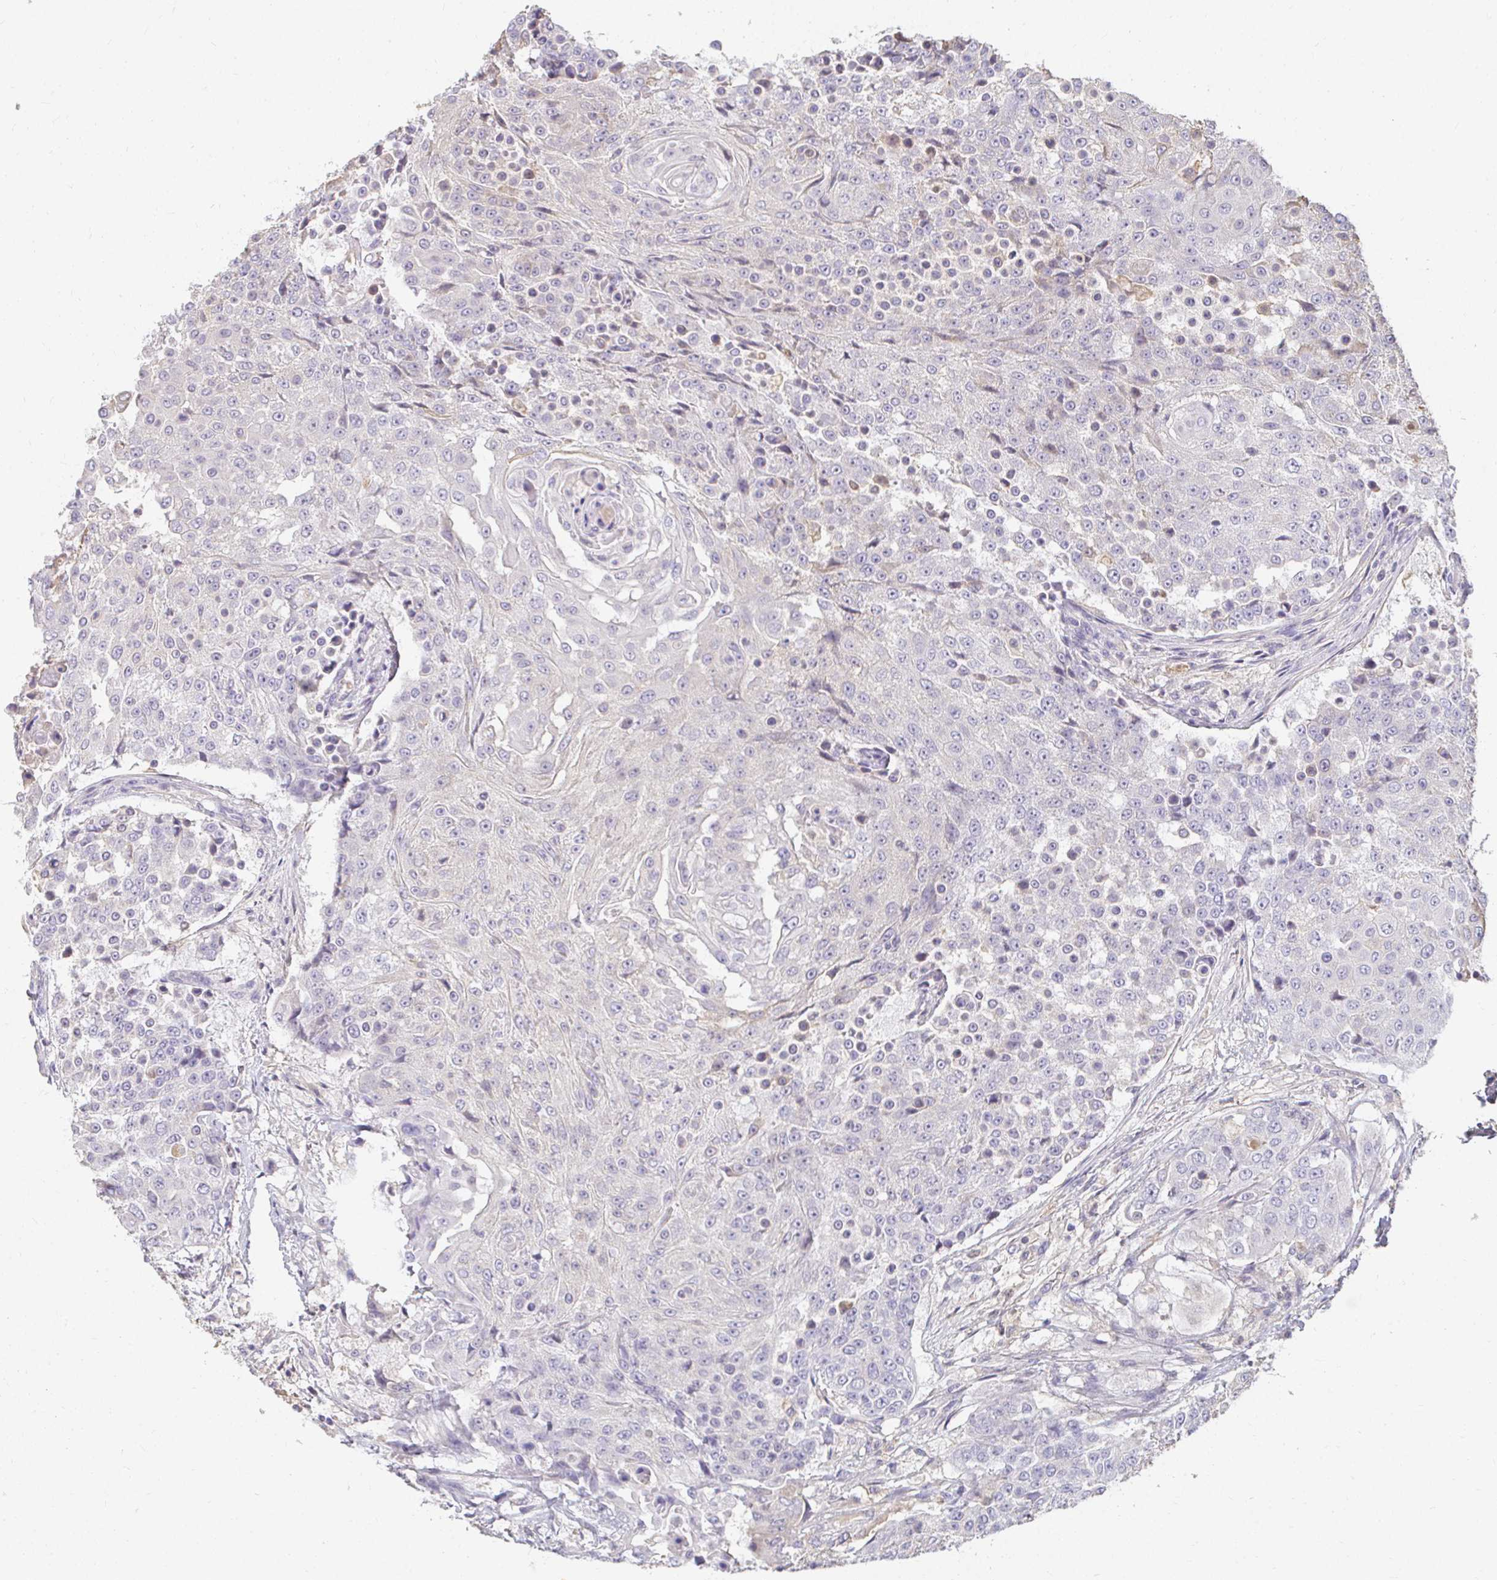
{"staining": {"intensity": "negative", "quantity": "none", "location": "none"}, "tissue": "urothelial cancer", "cell_type": "Tumor cells", "image_type": "cancer", "snomed": [{"axis": "morphology", "description": "Urothelial carcinoma, High grade"}, {"axis": "topography", "description": "Urinary bladder"}], "caption": "Tumor cells show no significant positivity in urothelial cancer.", "gene": "LOXL4", "patient": {"sex": "female", "age": 63}}